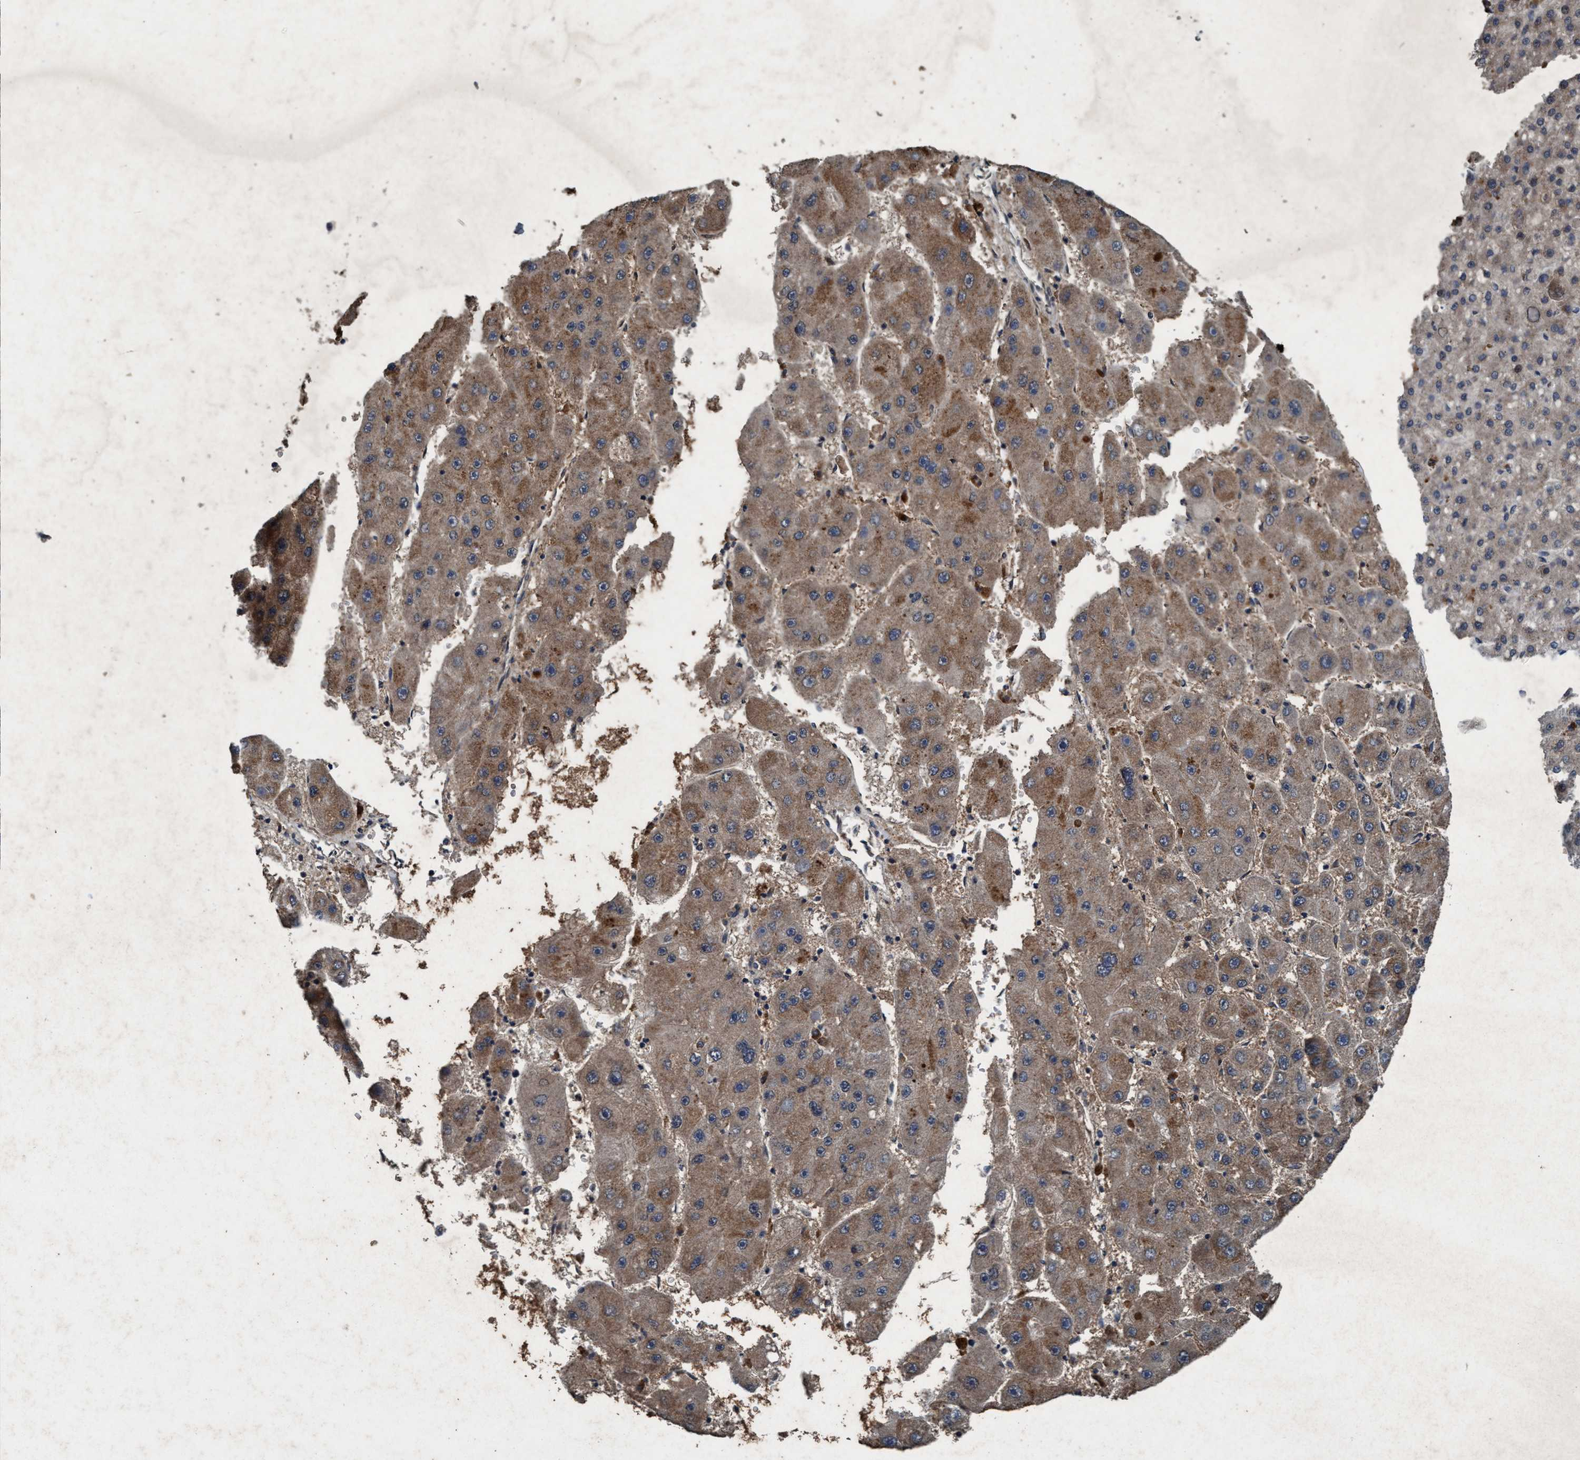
{"staining": {"intensity": "moderate", "quantity": ">75%", "location": "cytoplasmic/membranous"}, "tissue": "liver cancer", "cell_type": "Tumor cells", "image_type": "cancer", "snomed": [{"axis": "morphology", "description": "Carcinoma, Hepatocellular, NOS"}, {"axis": "topography", "description": "Liver"}], "caption": "Immunohistochemistry (IHC) of liver cancer (hepatocellular carcinoma) reveals medium levels of moderate cytoplasmic/membranous positivity in approximately >75% of tumor cells.", "gene": "AKT1S1", "patient": {"sex": "female", "age": 61}}